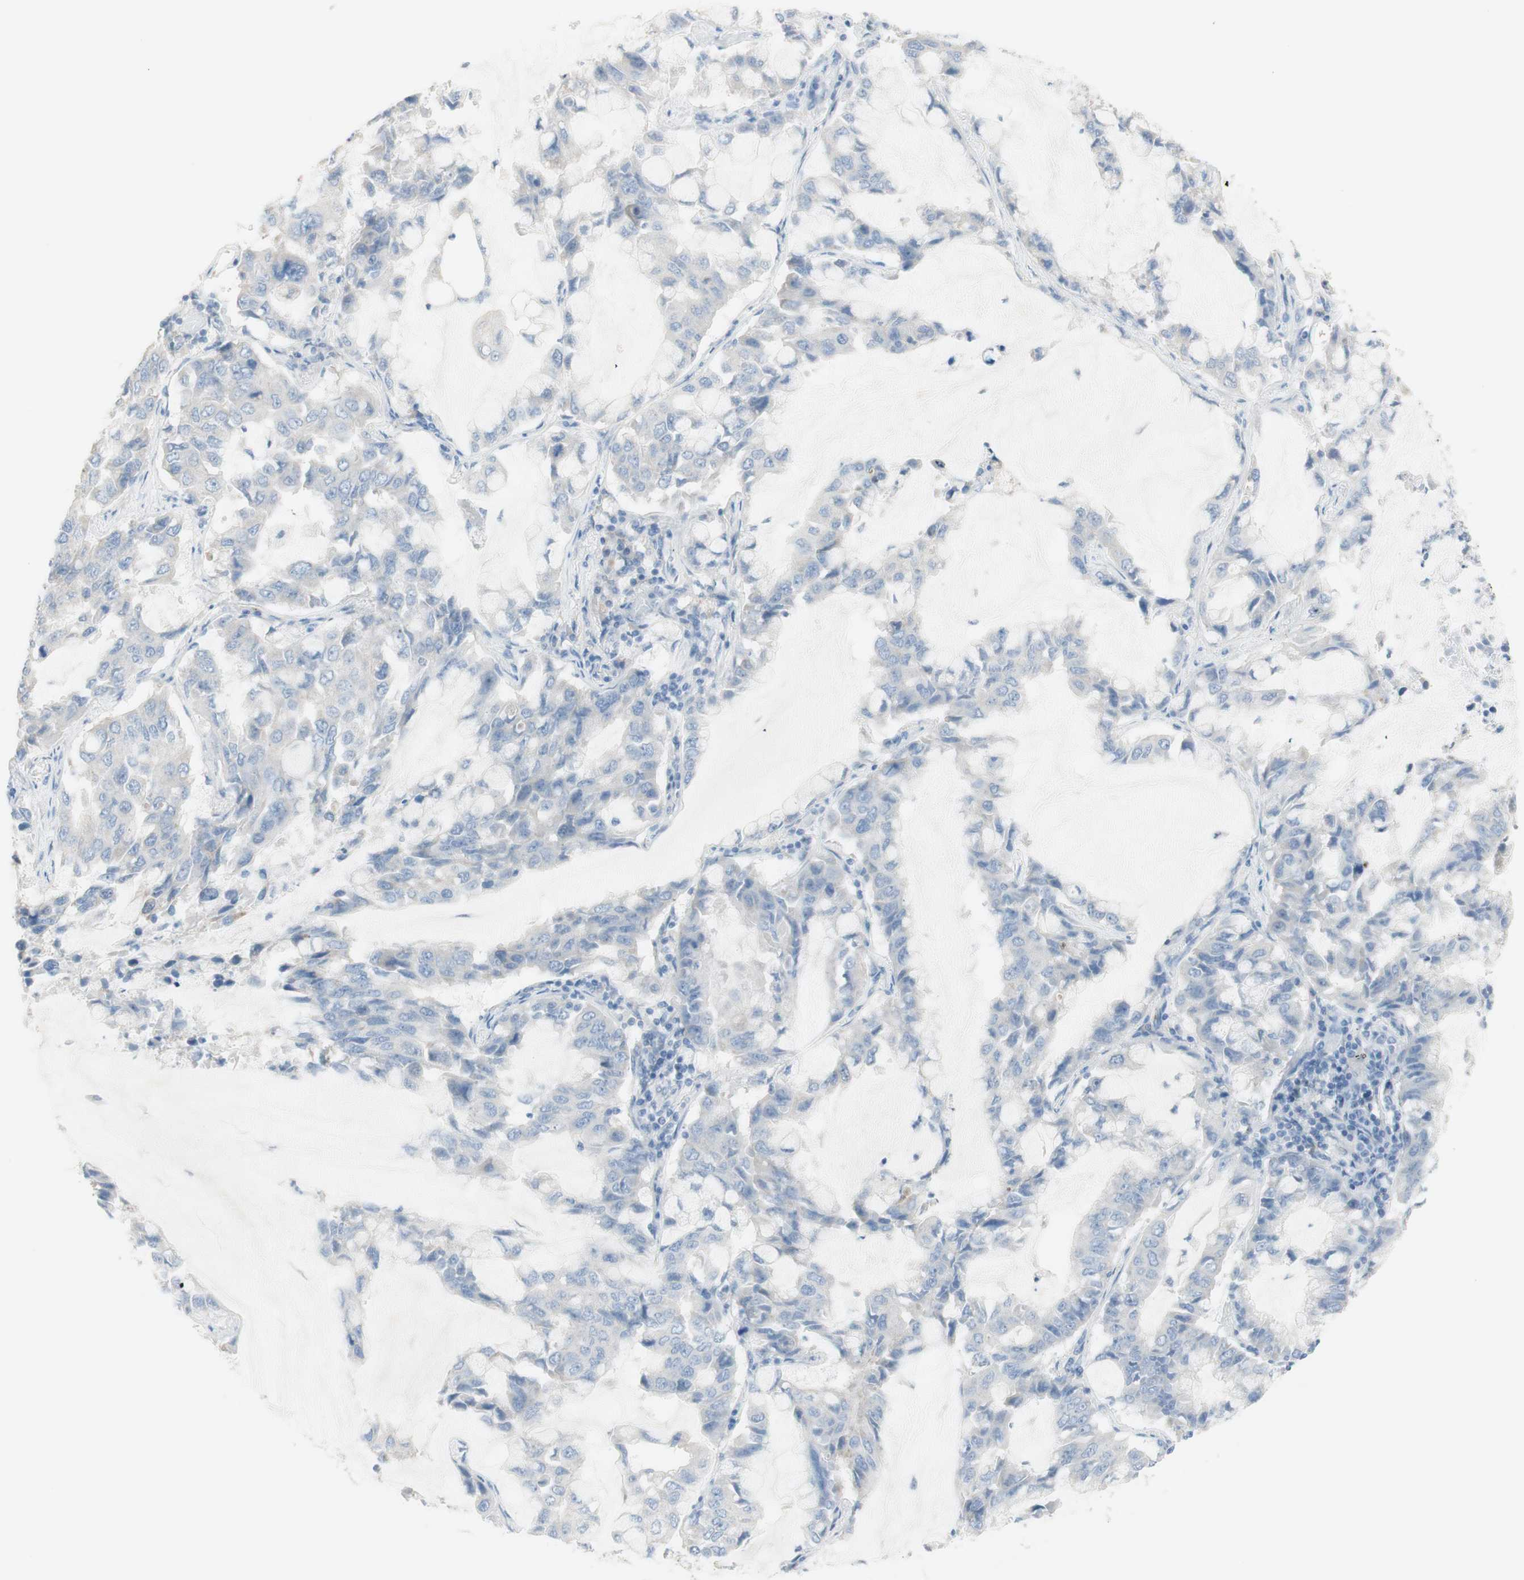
{"staining": {"intensity": "negative", "quantity": "none", "location": "none"}, "tissue": "lung cancer", "cell_type": "Tumor cells", "image_type": "cancer", "snomed": [{"axis": "morphology", "description": "Adenocarcinoma, NOS"}, {"axis": "topography", "description": "Lung"}], "caption": "The immunohistochemistry (IHC) histopathology image has no significant staining in tumor cells of lung adenocarcinoma tissue.", "gene": "ART3", "patient": {"sex": "male", "age": 64}}